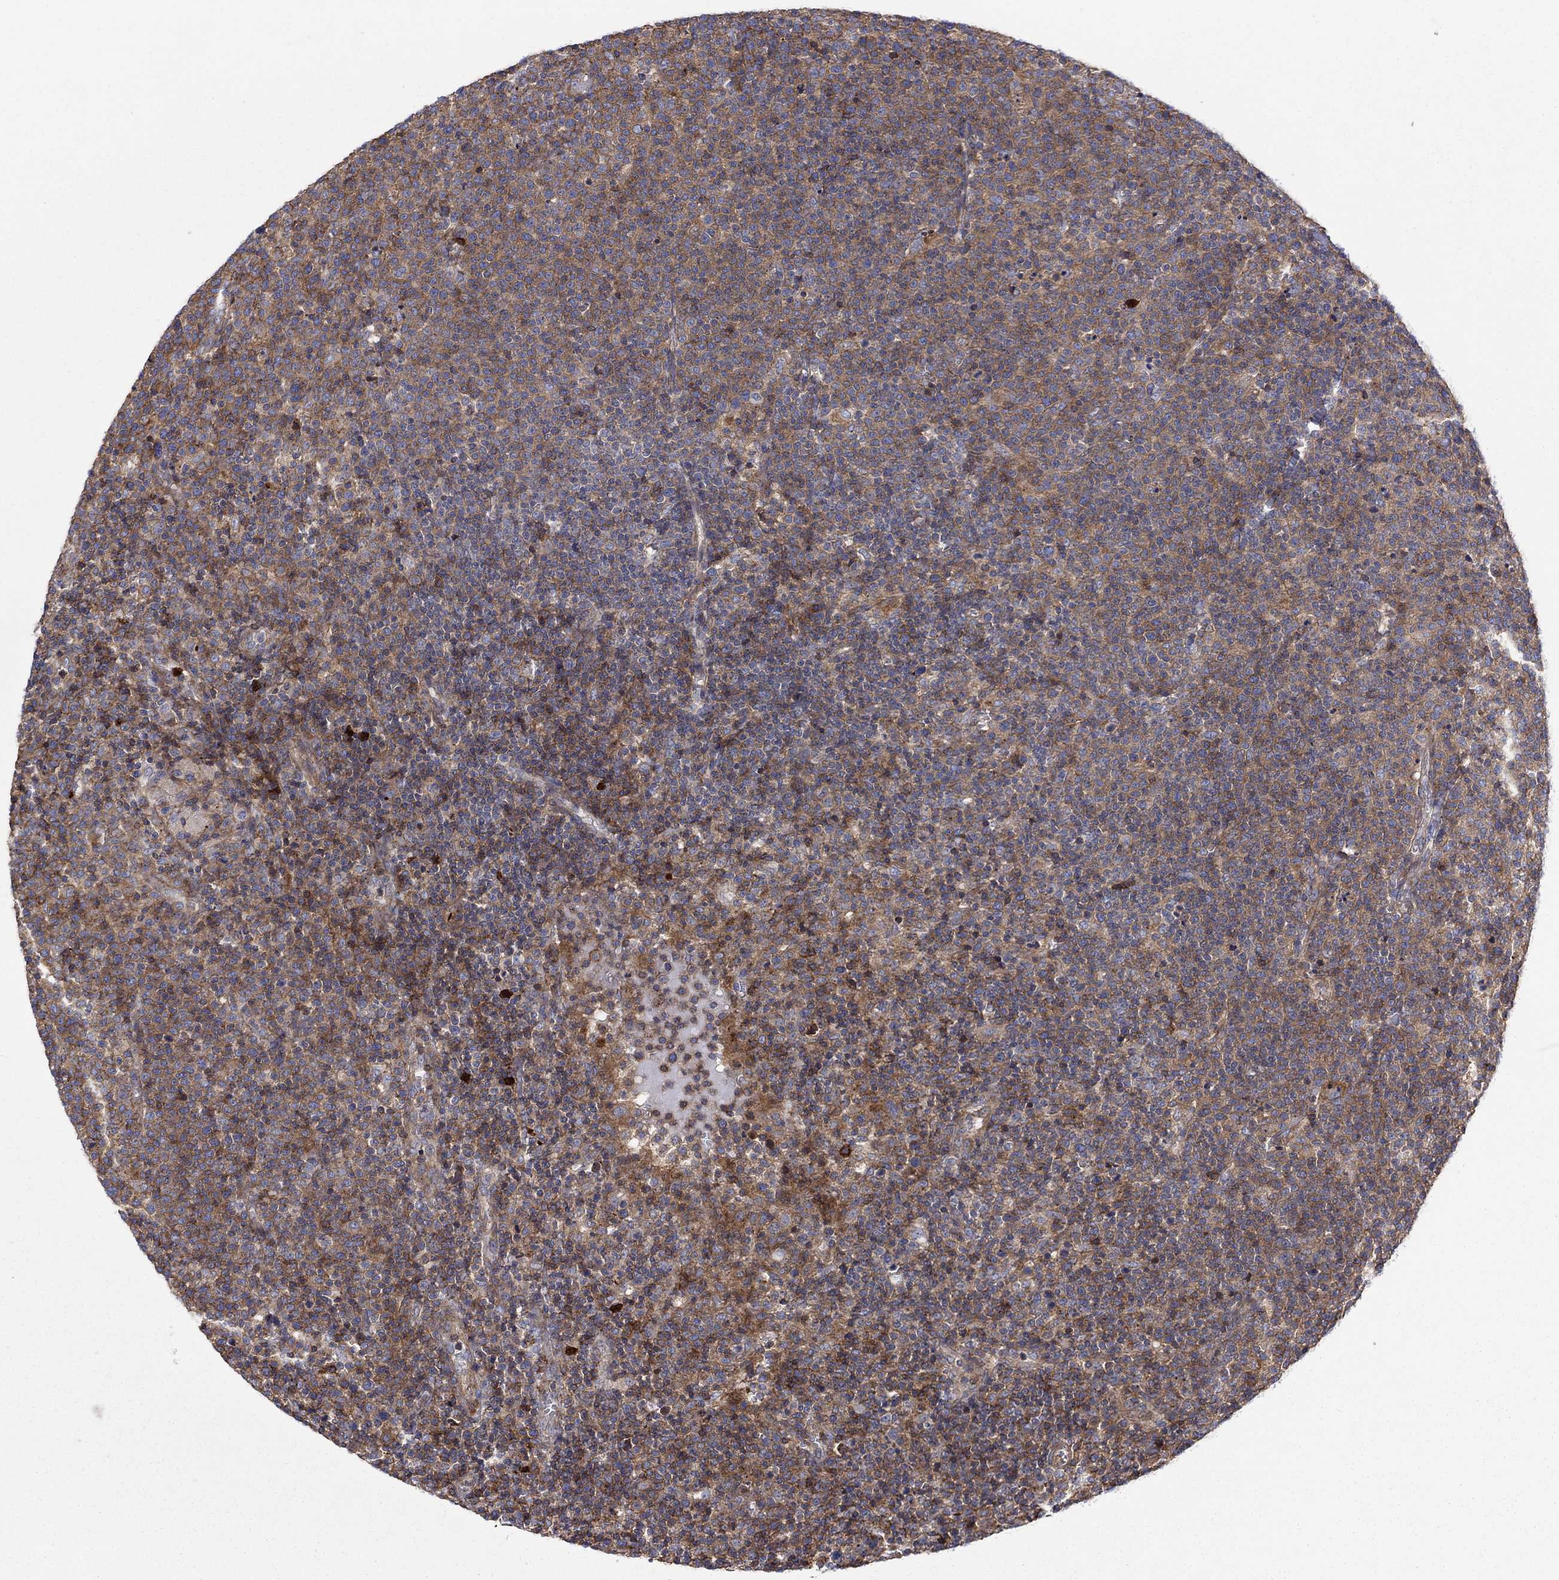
{"staining": {"intensity": "moderate", "quantity": "25%-75%", "location": "cytoplasmic/membranous"}, "tissue": "lymphoma", "cell_type": "Tumor cells", "image_type": "cancer", "snomed": [{"axis": "morphology", "description": "Malignant lymphoma, non-Hodgkin's type, High grade"}, {"axis": "topography", "description": "Lymph node"}], "caption": "The micrograph reveals a brown stain indicating the presence of a protein in the cytoplasmic/membranous of tumor cells in high-grade malignant lymphoma, non-Hodgkin's type.", "gene": "PAG1", "patient": {"sex": "male", "age": 61}}